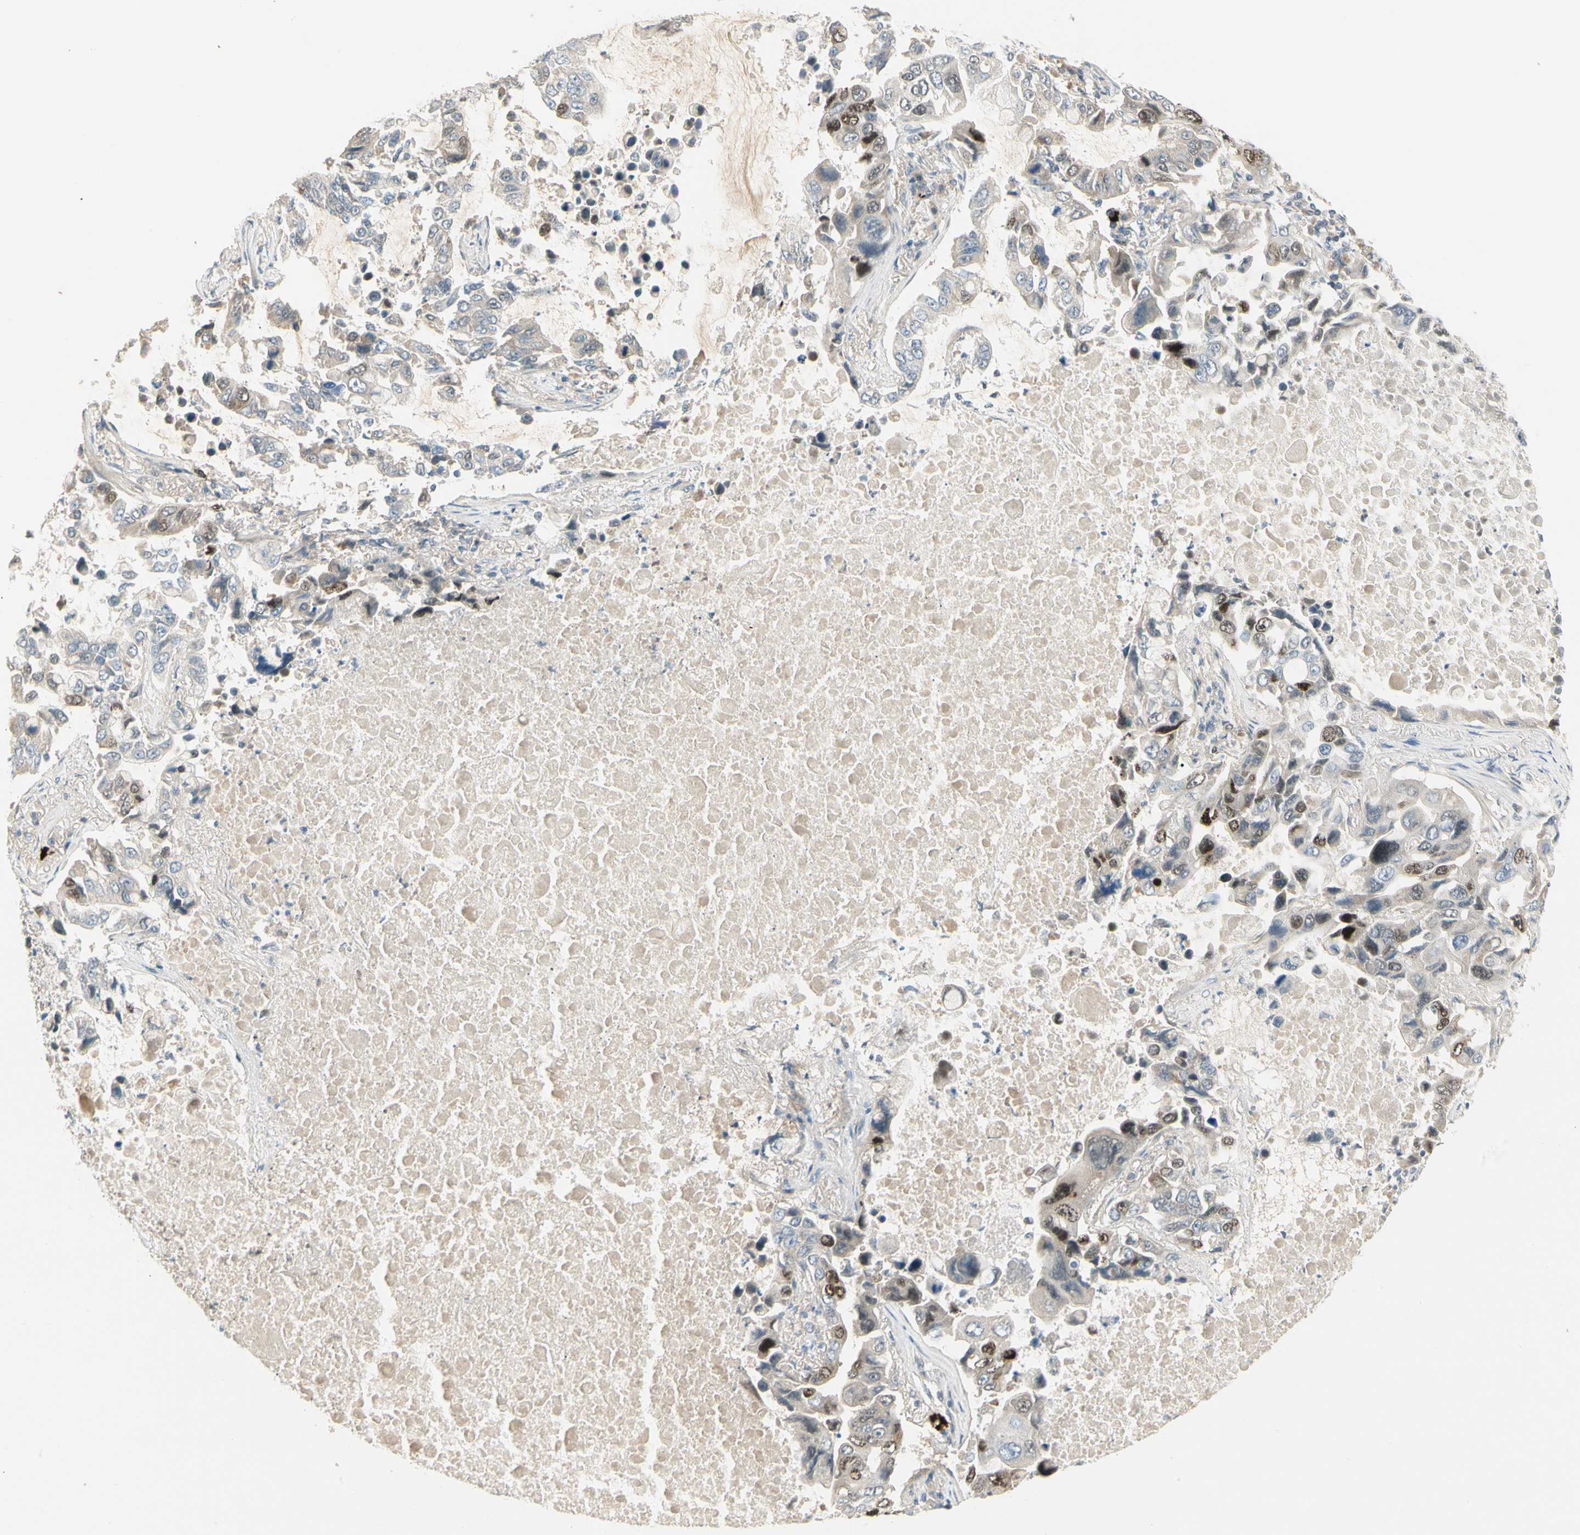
{"staining": {"intensity": "moderate", "quantity": "<25%", "location": "nuclear"}, "tissue": "lung cancer", "cell_type": "Tumor cells", "image_type": "cancer", "snomed": [{"axis": "morphology", "description": "Adenocarcinoma, NOS"}, {"axis": "topography", "description": "Lung"}], "caption": "Immunohistochemical staining of human lung adenocarcinoma displays low levels of moderate nuclear expression in about <25% of tumor cells.", "gene": "PITX1", "patient": {"sex": "male", "age": 64}}